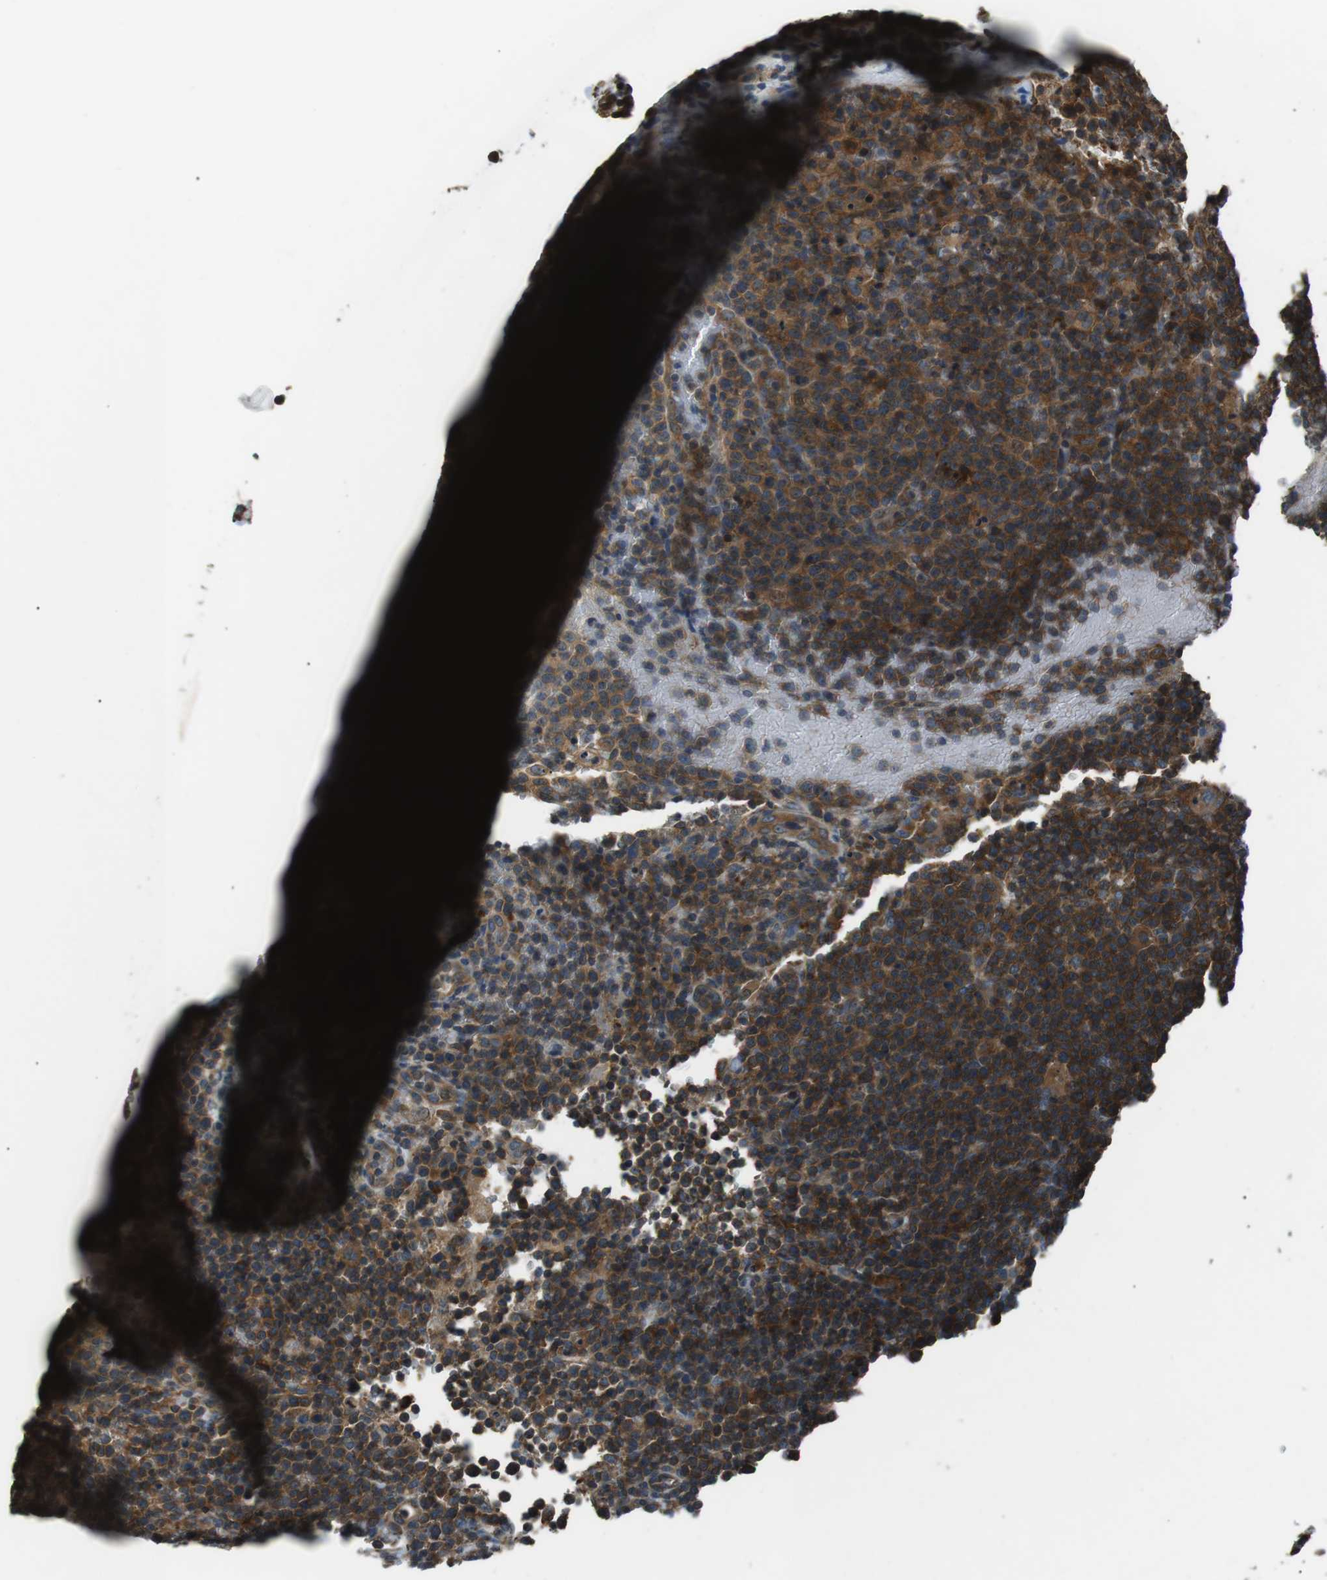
{"staining": {"intensity": "moderate", "quantity": ">75%", "location": "cytoplasmic/membranous"}, "tissue": "lymphoma", "cell_type": "Tumor cells", "image_type": "cancer", "snomed": [{"axis": "morphology", "description": "Malignant lymphoma, non-Hodgkin's type, High grade"}, {"axis": "topography", "description": "Lymph node"}], "caption": "Protein staining shows moderate cytoplasmic/membranous expression in approximately >75% of tumor cells in high-grade malignant lymphoma, non-Hodgkin's type.", "gene": "GPR161", "patient": {"sex": "male", "age": 61}}